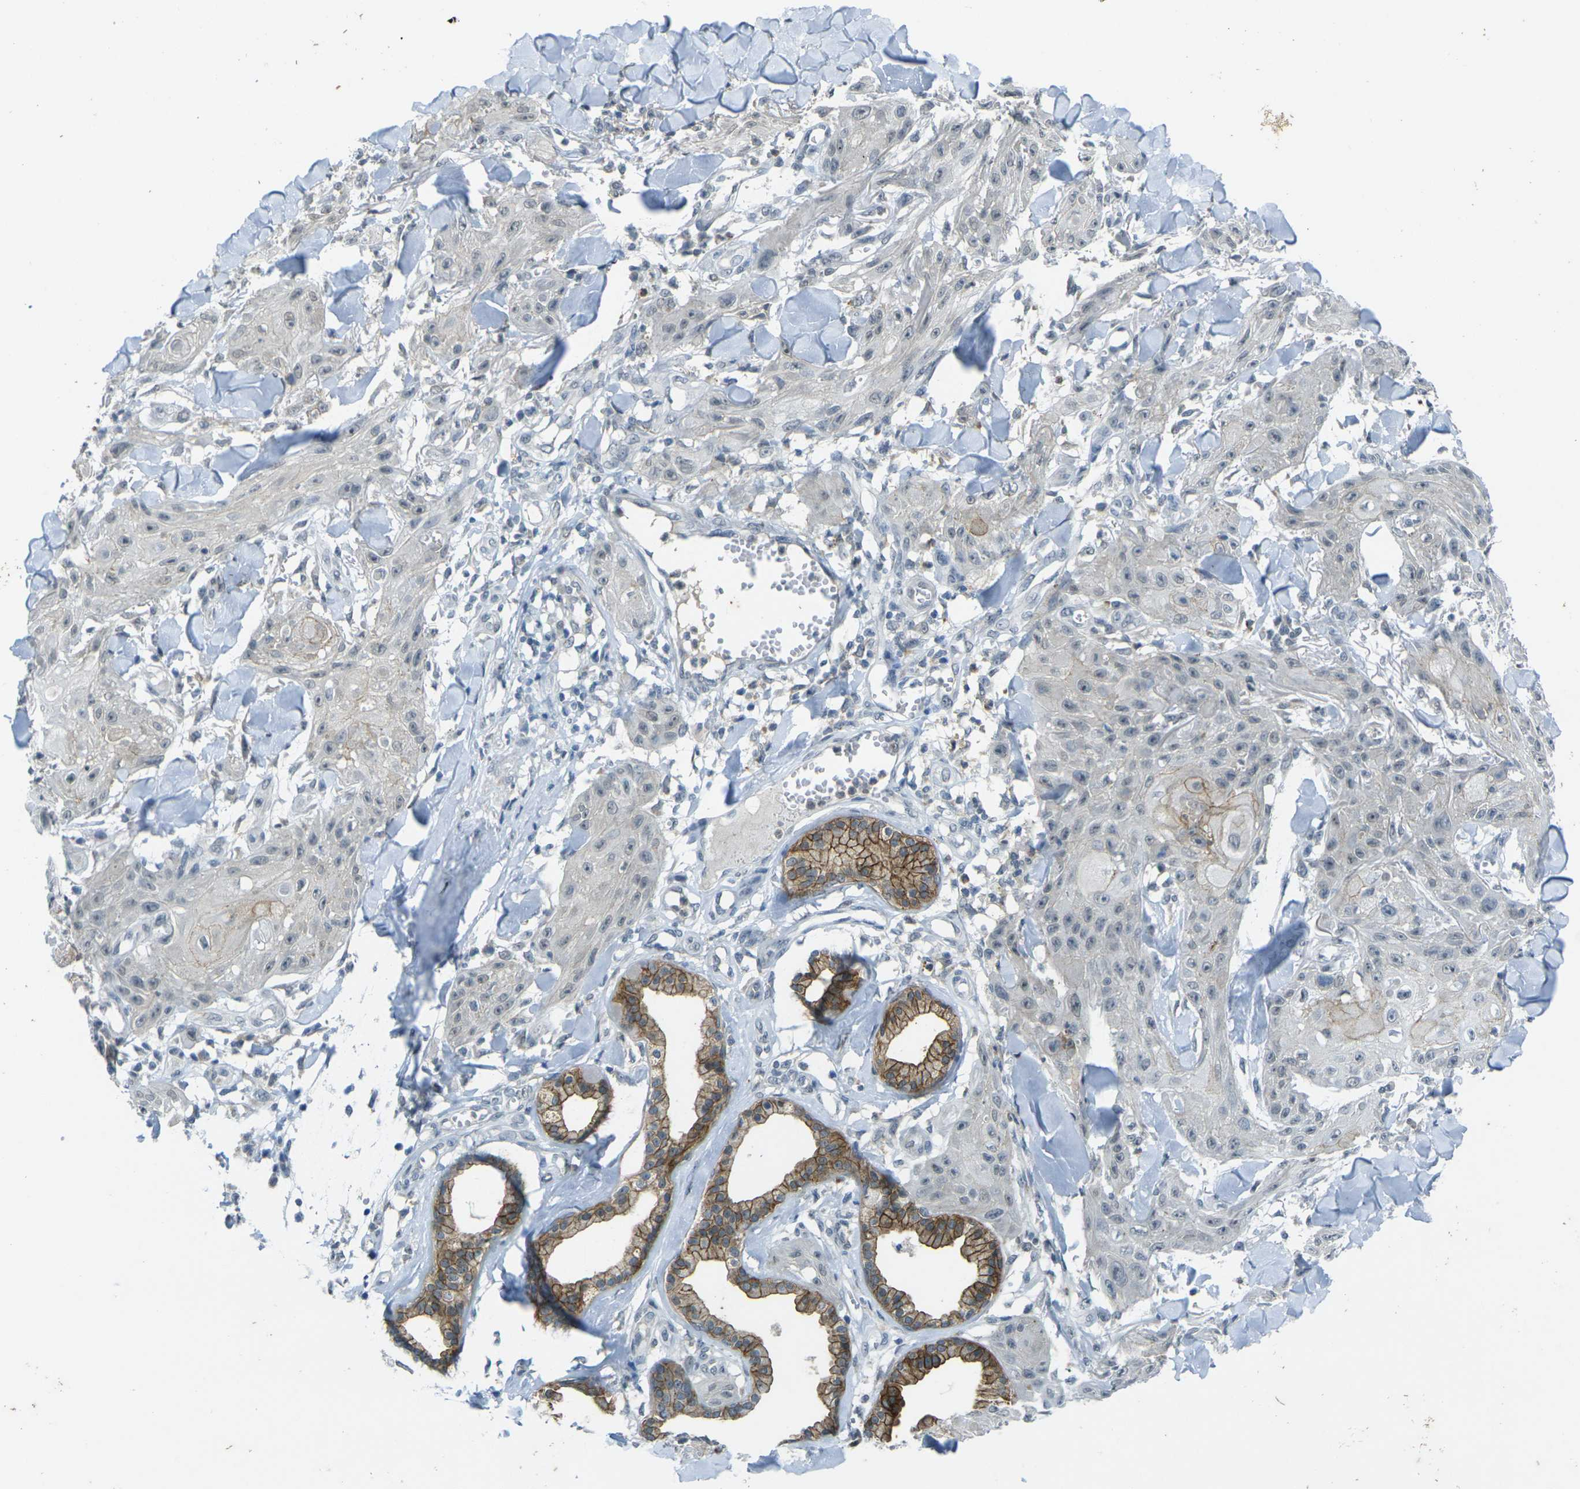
{"staining": {"intensity": "moderate", "quantity": "<25%", "location": "cytoplasmic/membranous"}, "tissue": "skin cancer", "cell_type": "Tumor cells", "image_type": "cancer", "snomed": [{"axis": "morphology", "description": "Squamous cell carcinoma, NOS"}, {"axis": "topography", "description": "Skin"}], "caption": "Skin cancer (squamous cell carcinoma) stained for a protein demonstrates moderate cytoplasmic/membranous positivity in tumor cells.", "gene": "SPTBN2", "patient": {"sex": "male", "age": 74}}